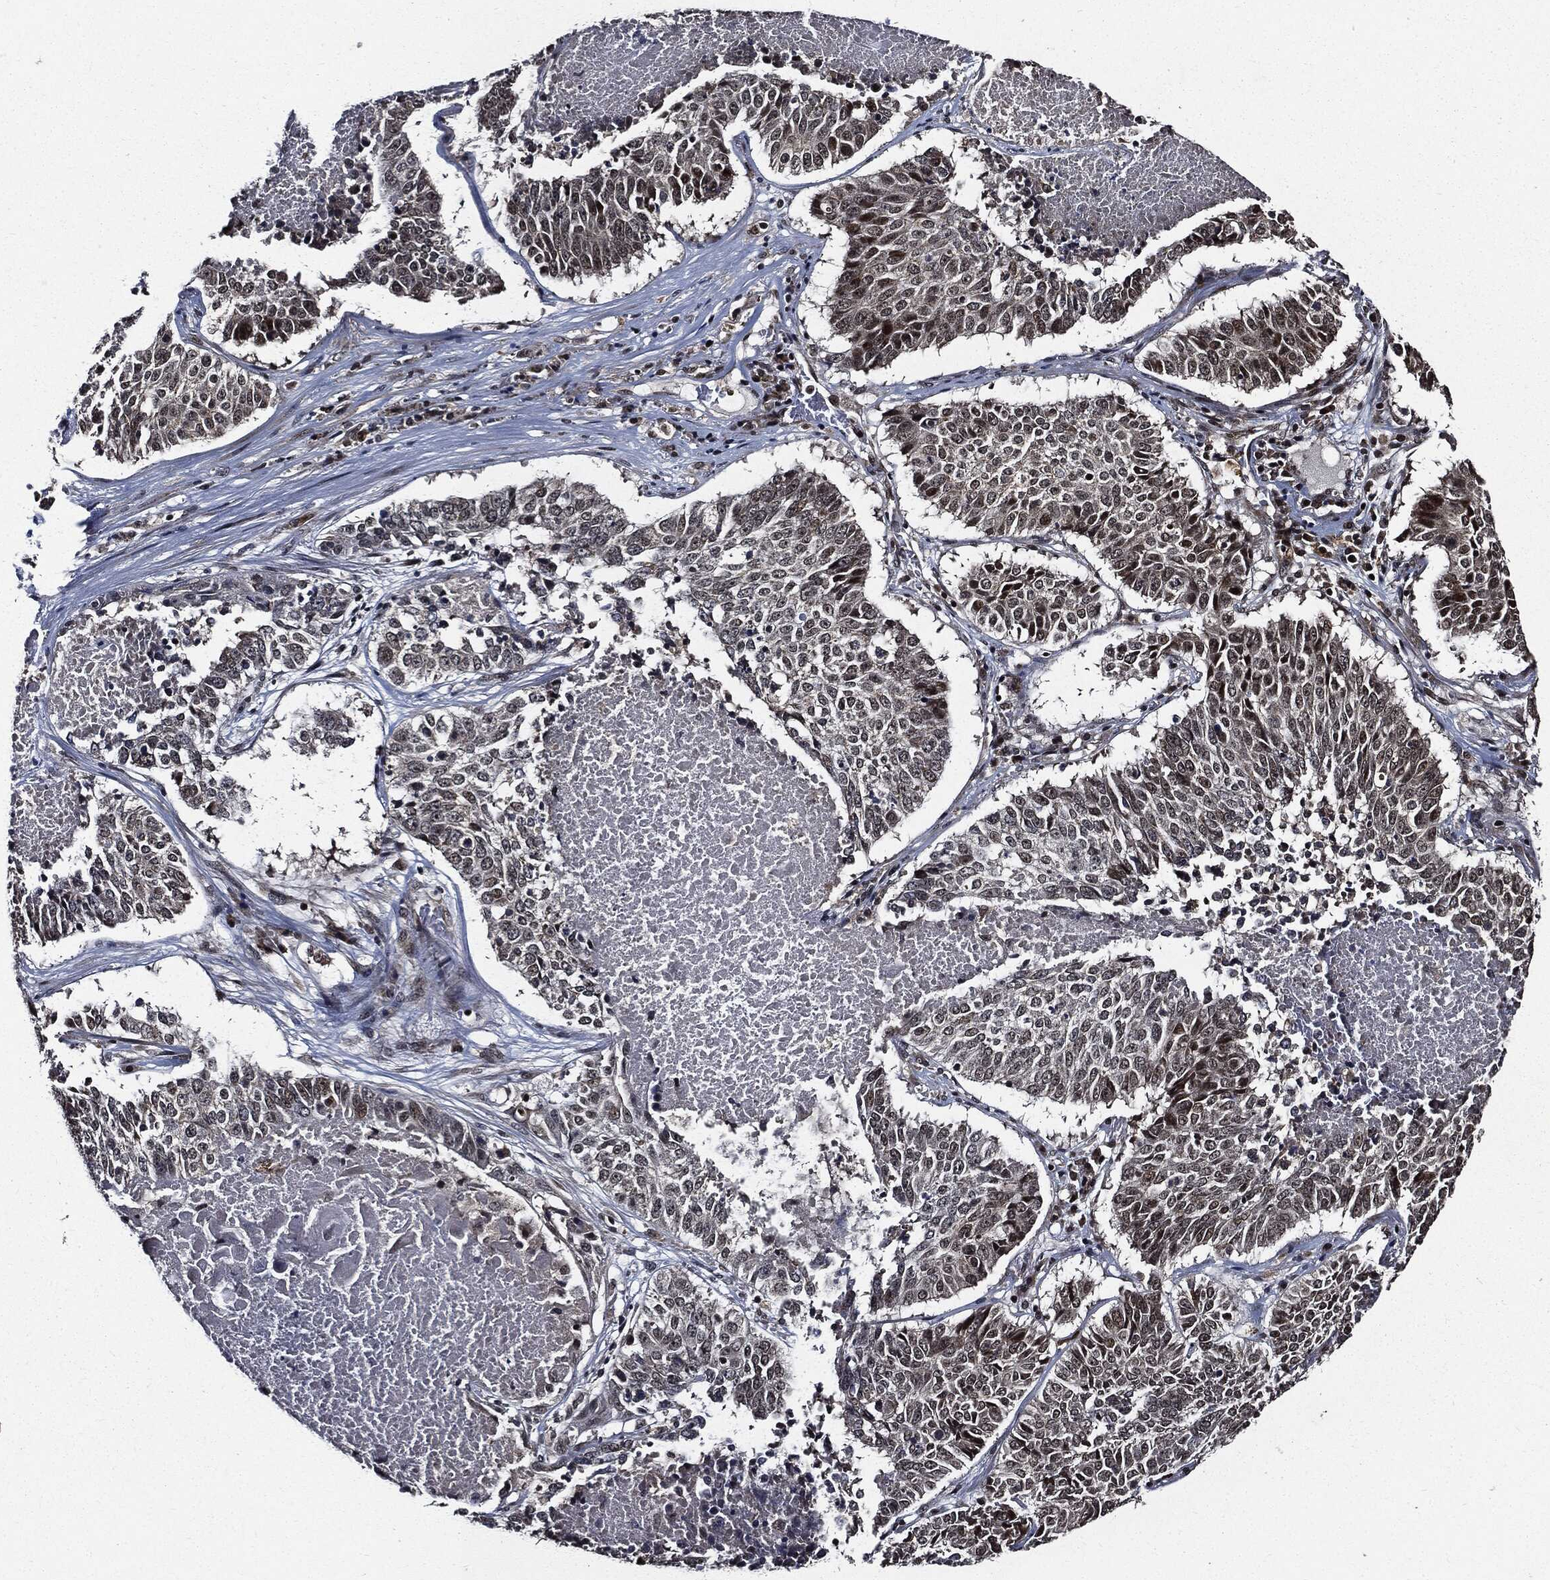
{"staining": {"intensity": "moderate", "quantity": "<25%", "location": "nuclear"}, "tissue": "lung cancer", "cell_type": "Tumor cells", "image_type": "cancer", "snomed": [{"axis": "morphology", "description": "Squamous cell carcinoma, NOS"}, {"axis": "topography", "description": "Lung"}], "caption": "A low amount of moderate nuclear positivity is identified in about <25% of tumor cells in lung squamous cell carcinoma tissue.", "gene": "SUGT1", "patient": {"sex": "male", "age": 64}}